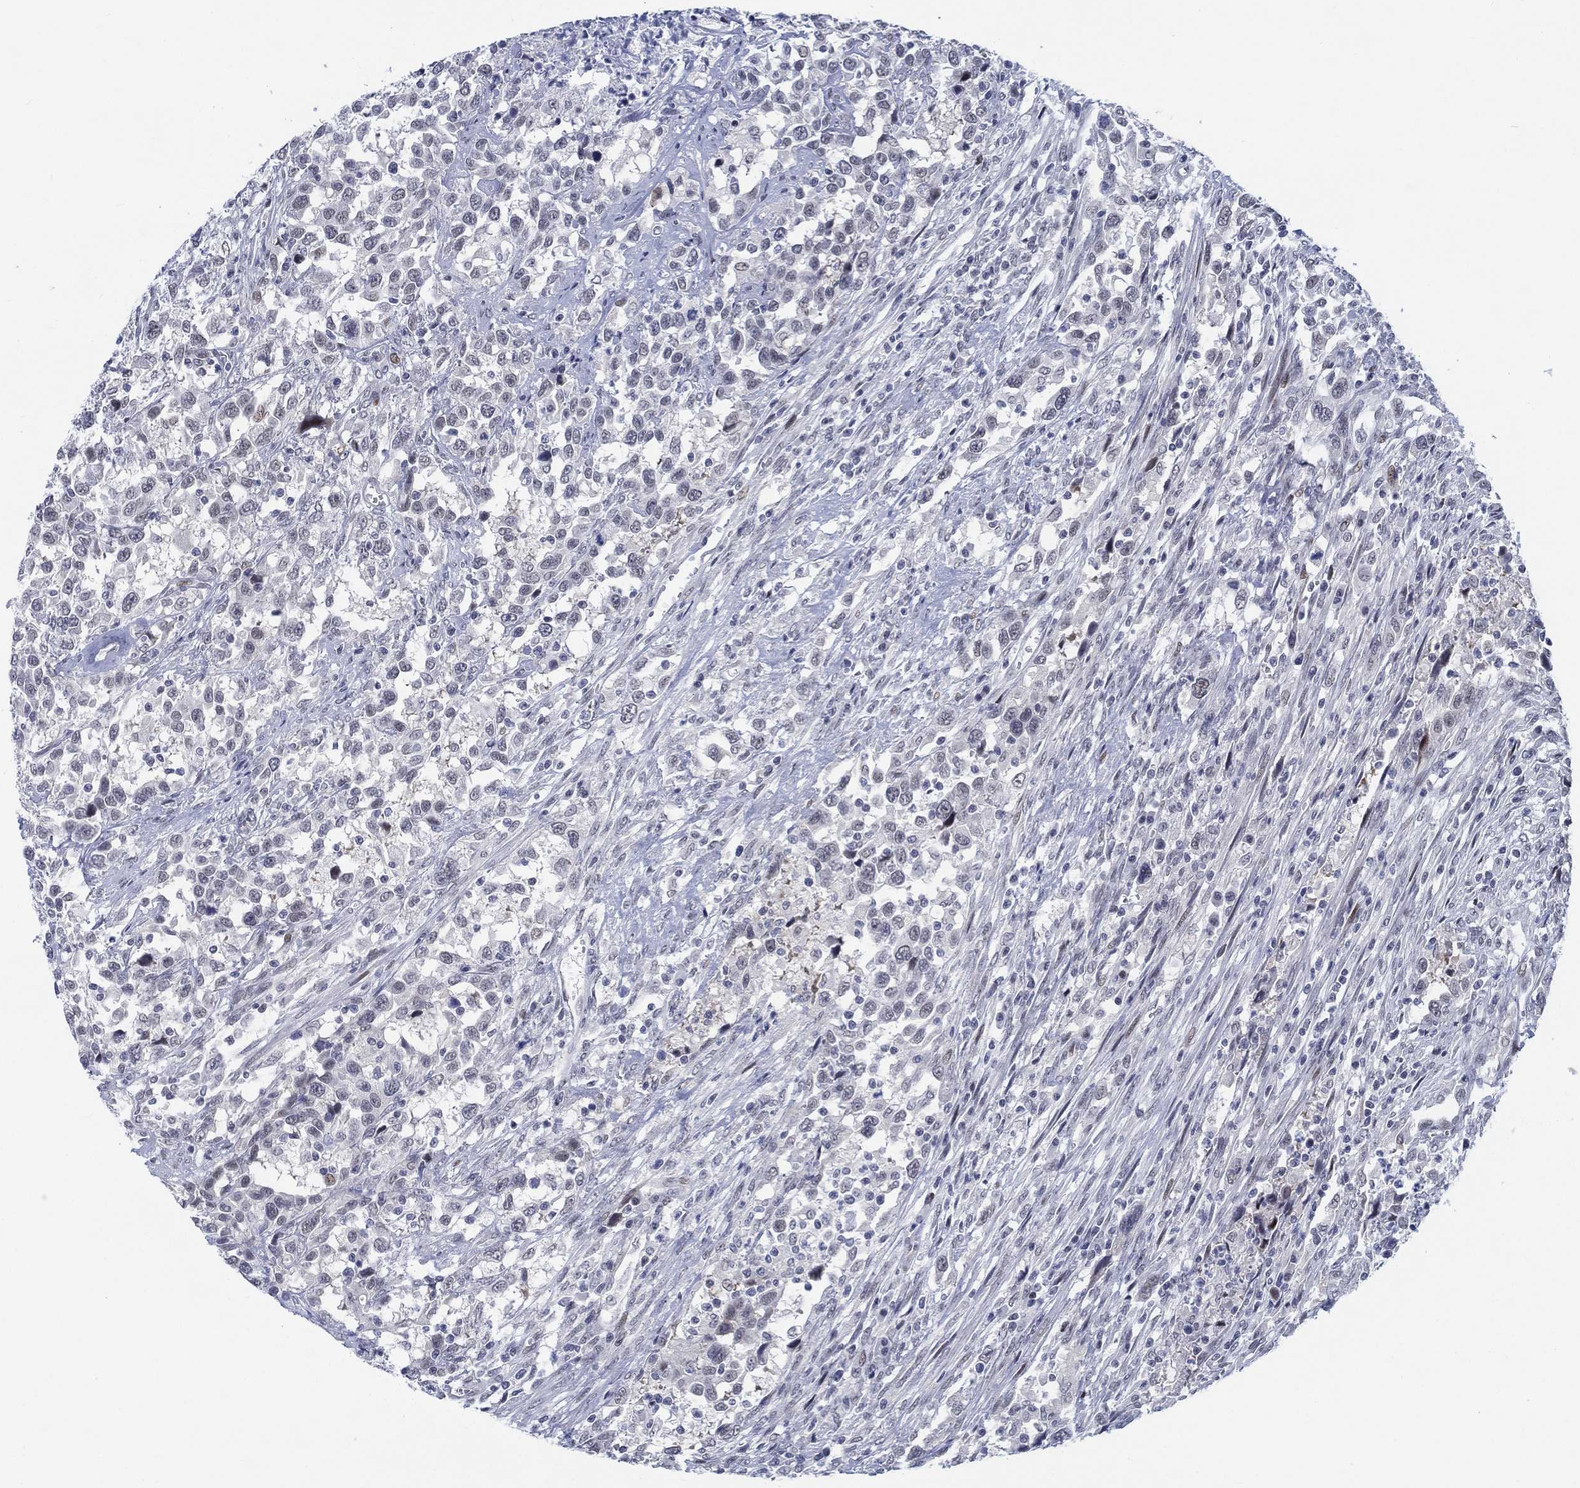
{"staining": {"intensity": "negative", "quantity": "none", "location": "none"}, "tissue": "urothelial cancer", "cell_type": "Tumor cells", "image_type": "cancer", "snomed": [{"axis": "morphology", "description": "Urothelial carcinoma, NOS"}, {"axis": "morphology", "description": "Urothelial carcinoma, High grade"}, {"axis": "topography", "description": "Urinary bladder"}], "caption": "Urothelial cancer was stained to show a protein in brown. There is no significant staining in tumor cells.", "gene": "NEU3", "patient": {"sex": "female", "age": 64}}